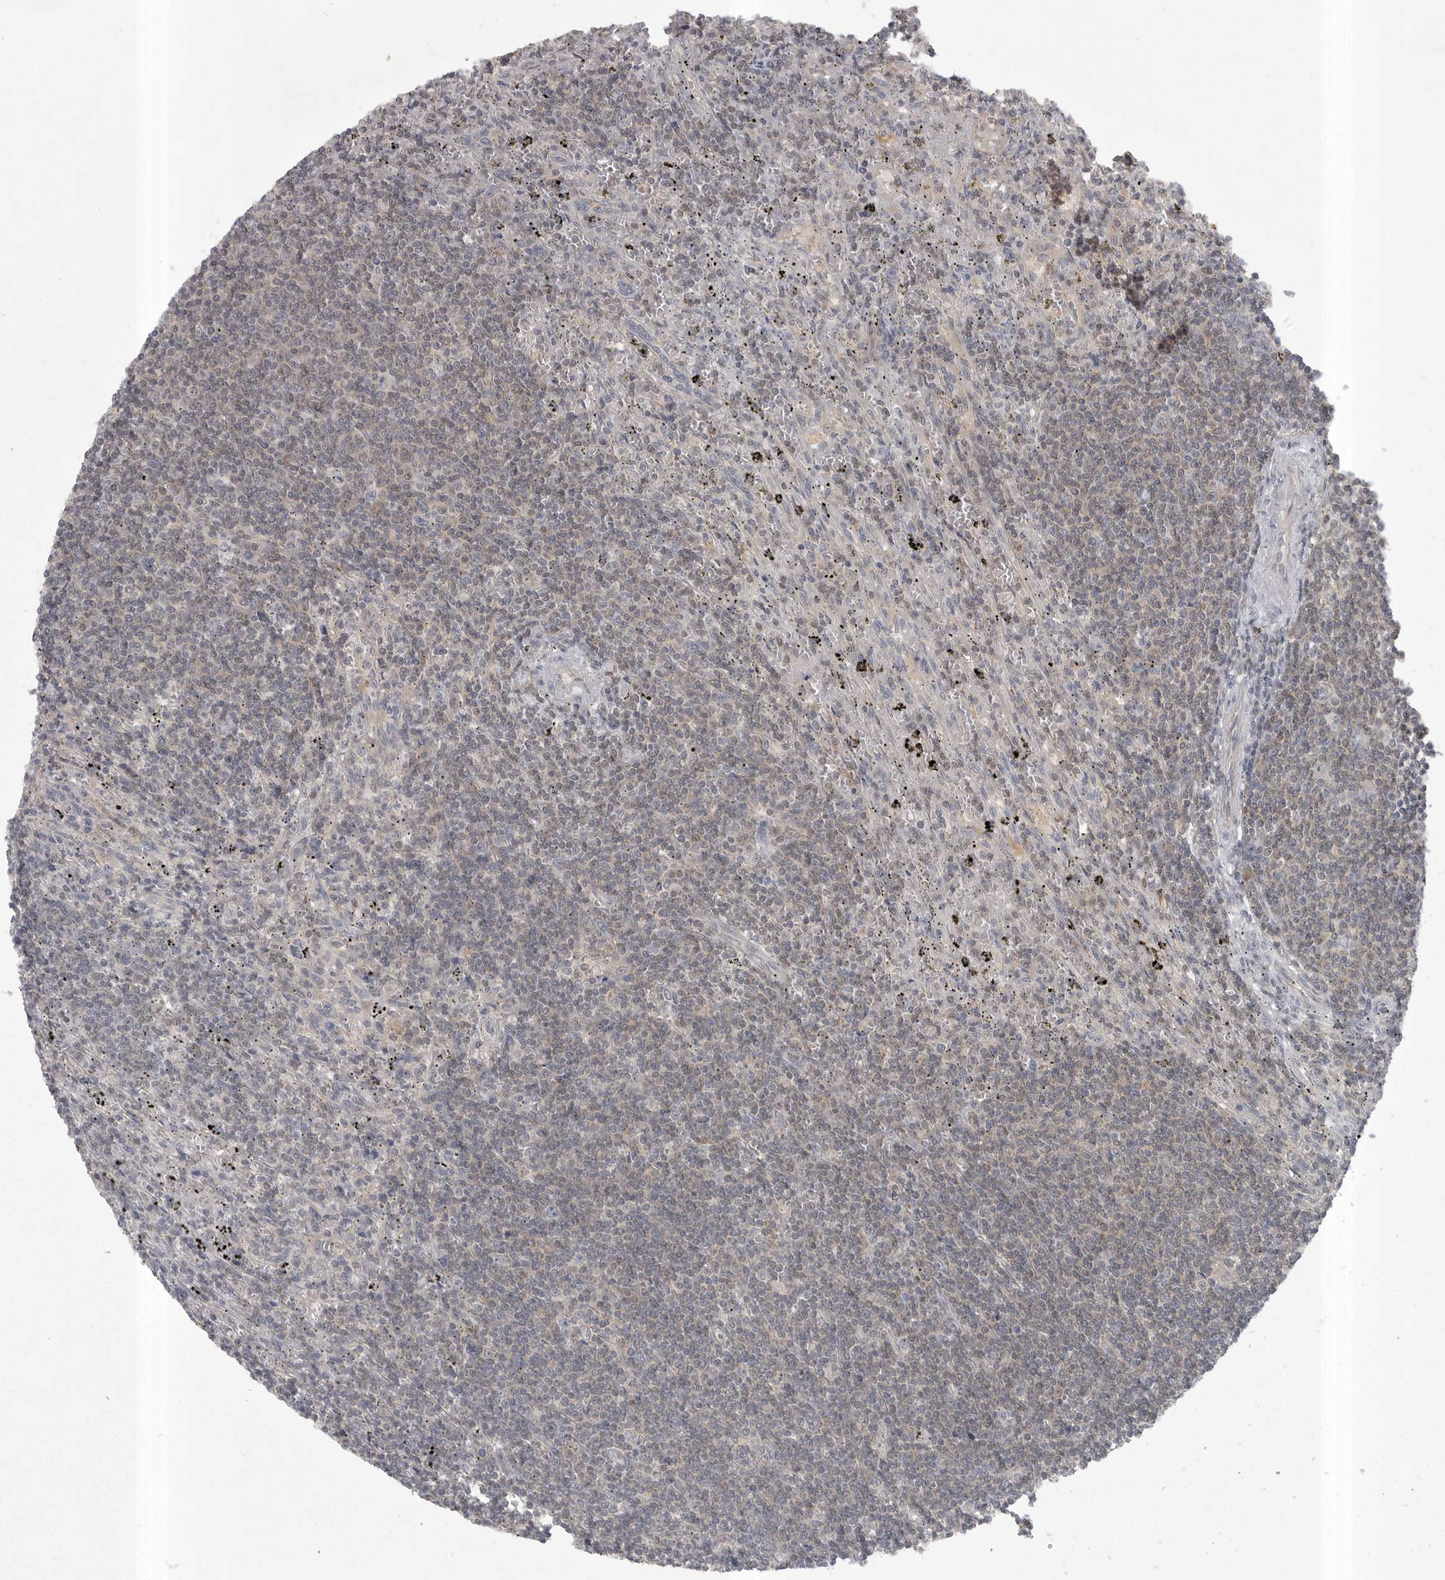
{"staining": {"intensity": "negative", "quantity": "none", "location": "none"}, "tissue": "lymphoma", "cell_type": "Tumor cells", "image_type": "cancer", "snomed": [{"axis": "morphology", "description": "Malignant lymphoma, non-Hodgkin's type, Low grade"}, {"axis": "topography", "description": "Spleen"}], "caption": "Tumor cells show no significant protein expression in lymphoma. Brightfield microscopy of IHC stained with DAB (3,3'-diaminobenzidine) (brown) and hematoxylin (blue), captured at high magnification.", "gene": "PHF13", "patient": {"sex": "male", "age": 76}}